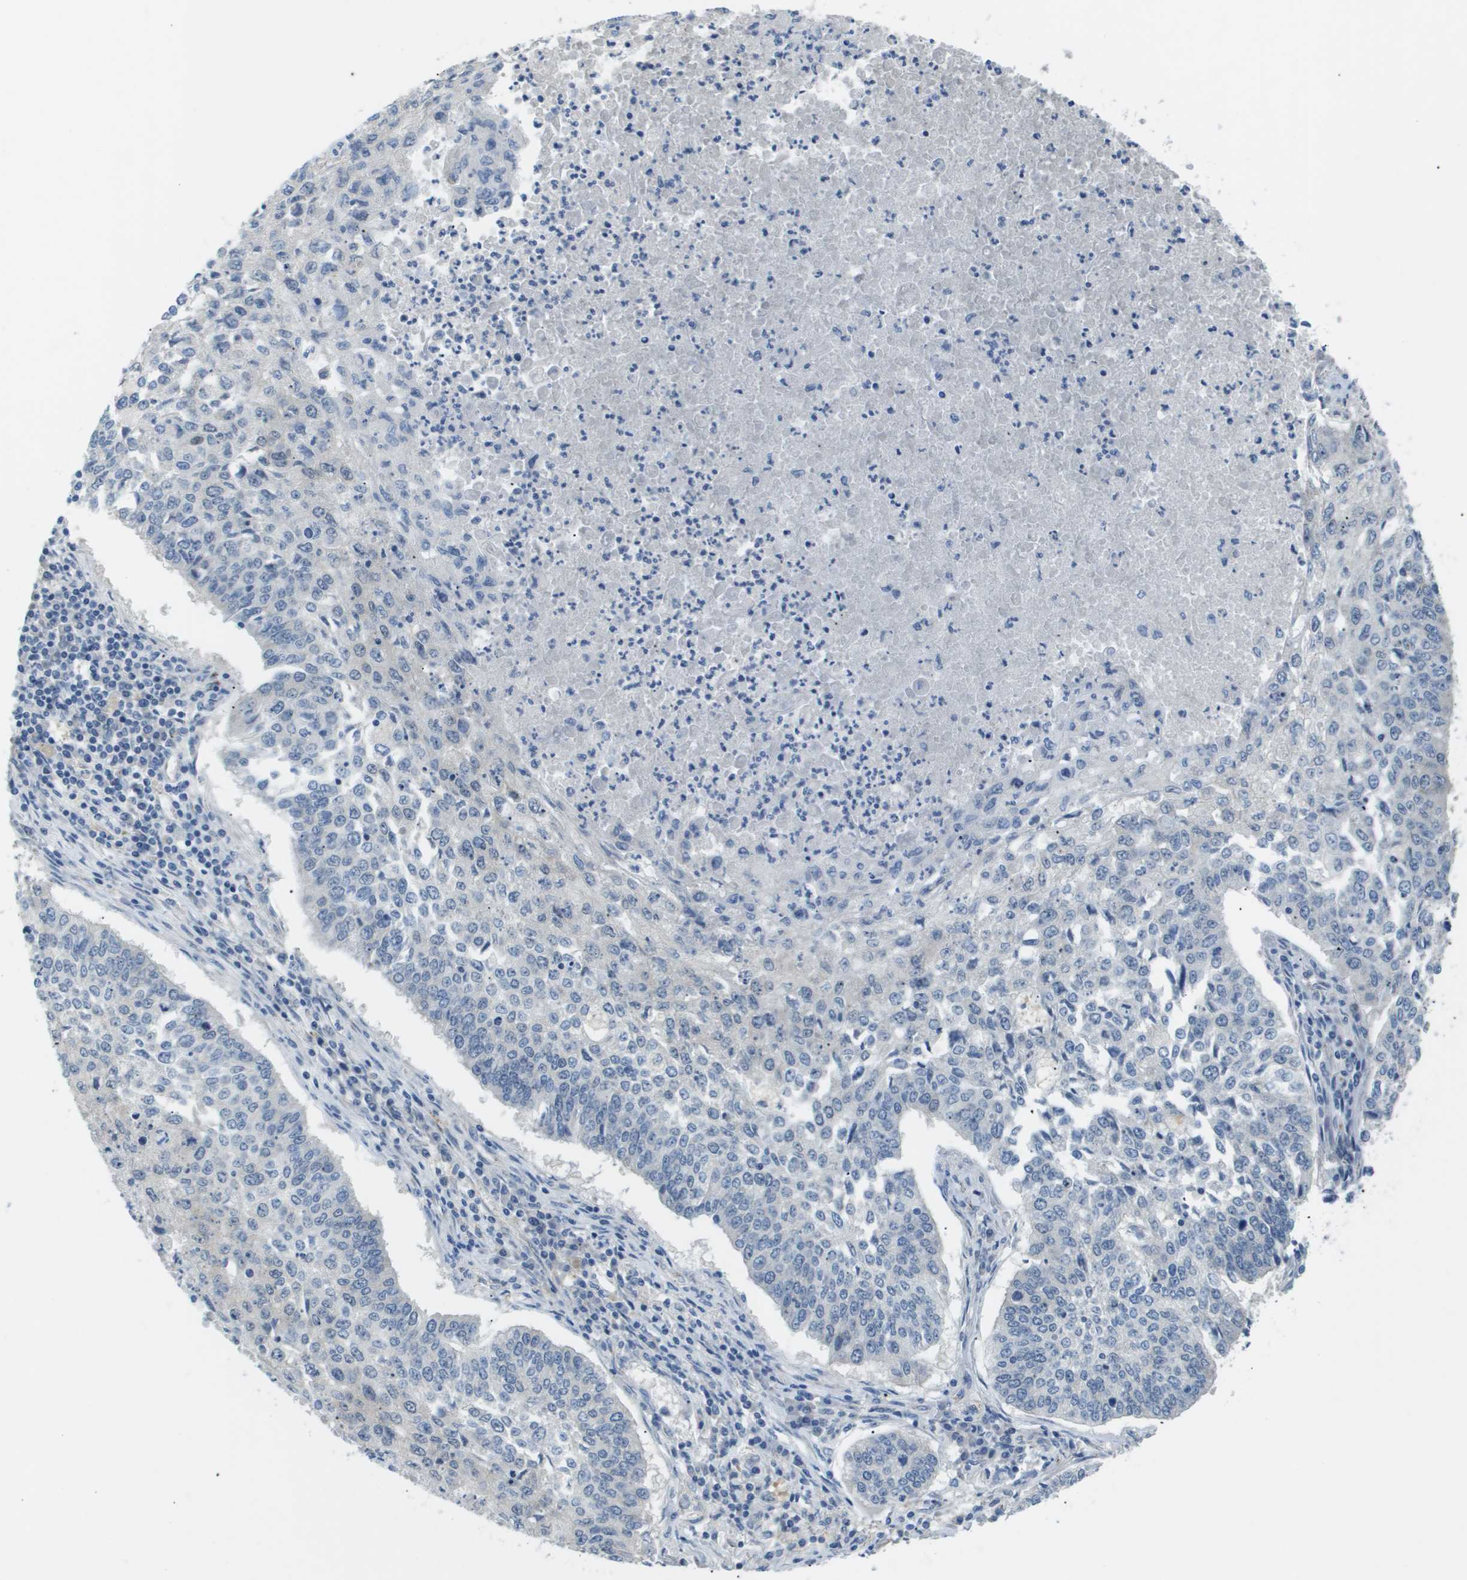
{"staining": {"intensity": "negative", "quantity": "none", "location": "none"}, "tissue": "lung cancer", "cell_type": "Tumor cells", "image_type": "cancer", "snomed": [{"axis": "morphology", "description": "Normal tissue, NOS"}, {"axis": "morphology", "description": "Squamous cell carcinoma, NOS"}, {"axis": "topography", "description": "Cartilage tissue"}, {"axis": "topography", "description": "Bronchus"}, {"axis": "topography", "description": "Lung"}], "caption": "There is no significant expression in tumor cells of lung squamous cell carcinoma.", "gene": "OTUD5", "patient": {"sex": "female", "age": 49}}